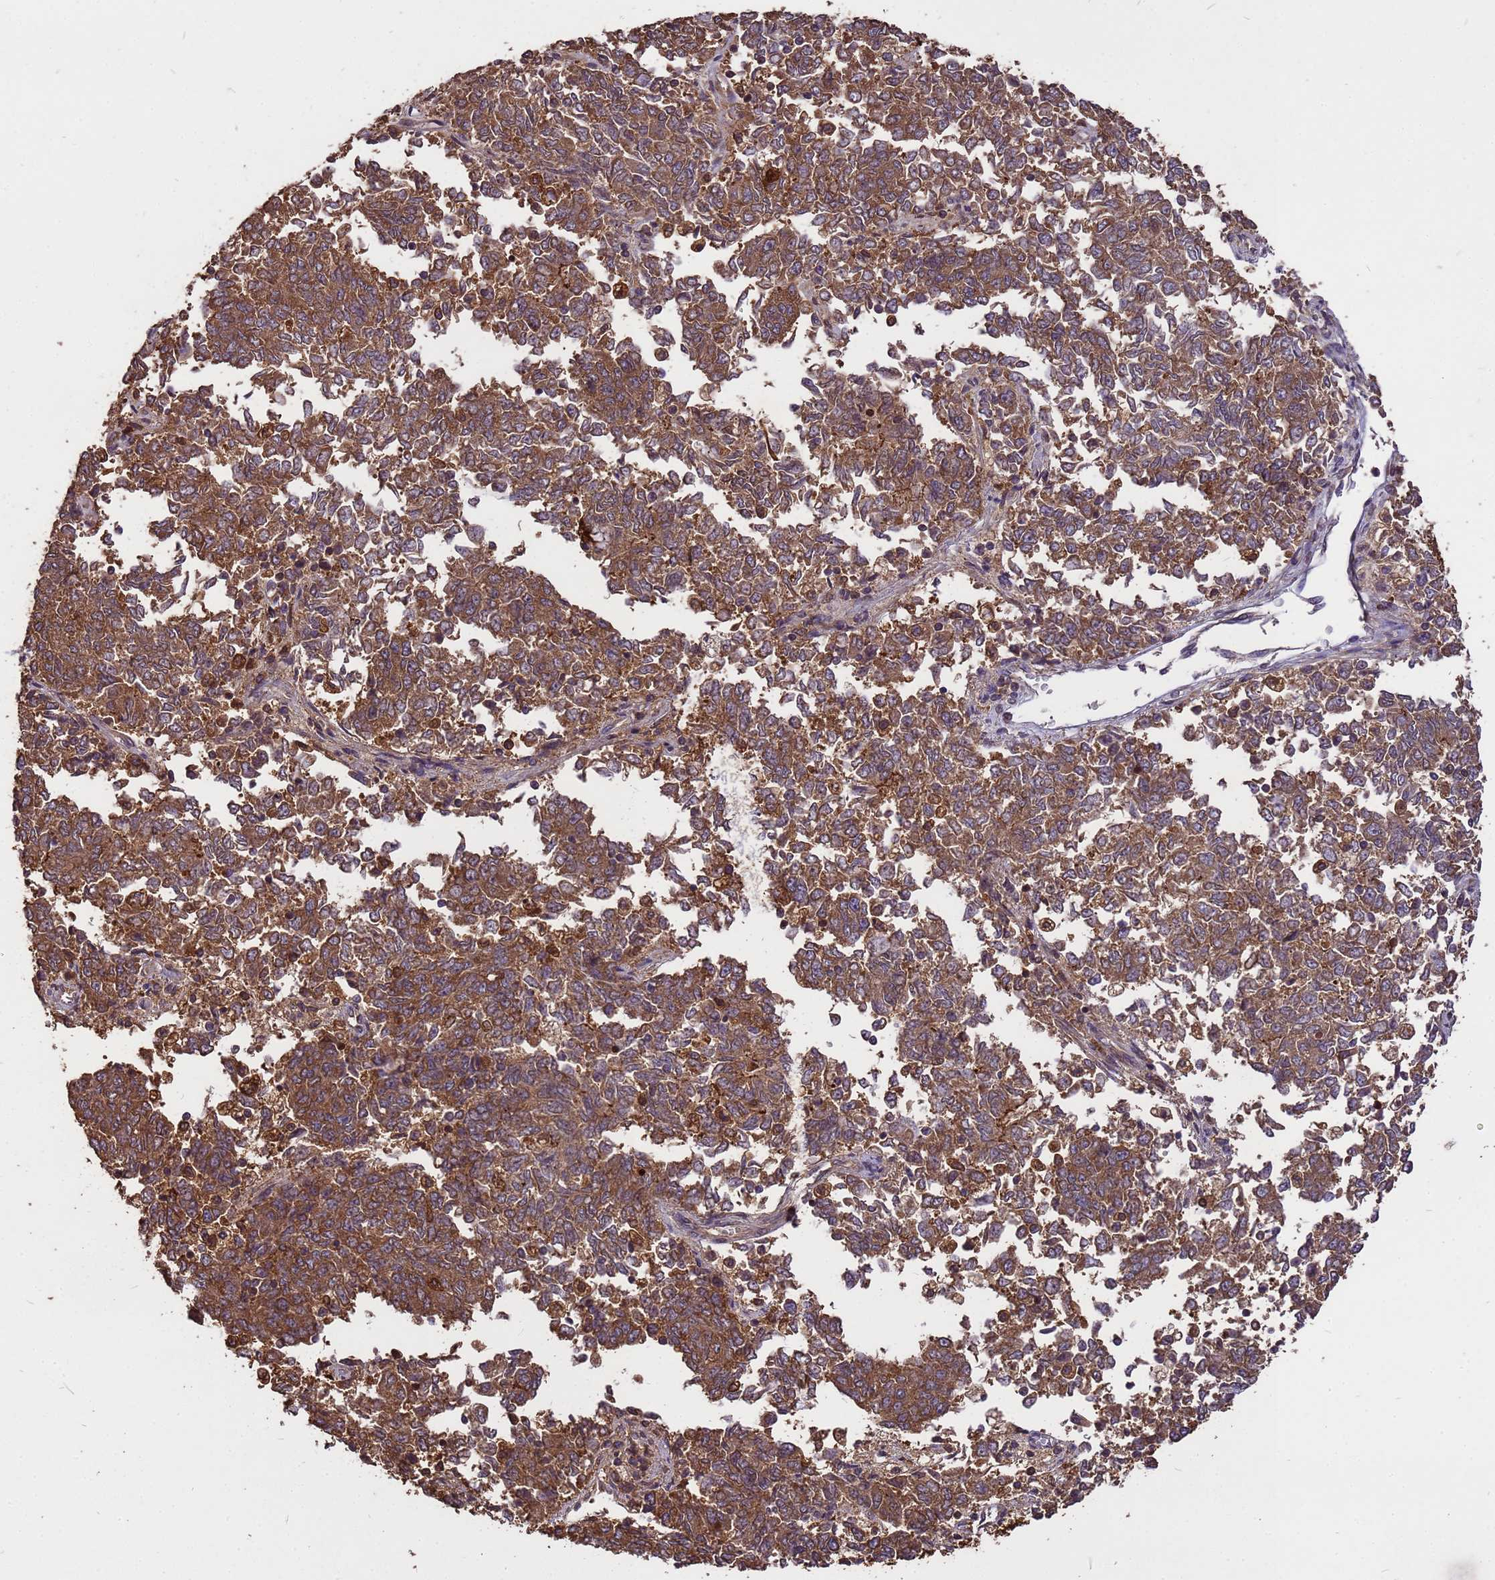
{"staining": {"intensity": "moderate", "quantity": ">75%", "location": "cytoplasmic/membranous"}, "tissue": "endometrial cancer", "cell_type": "Tumor cells", "image_type": "cancer", "snomed": [{"axis": "morphology", "description": "Adenocarcinoma, NOS"}, {"axis": "topography", "description": "Endometrium"}], "caption": "Immunohistochemistry of human endometrial cancer displays medium levels of moderate cytoplasmic/membranous staining in approximately >75% of tumor cells.", "gene": "ZNF618", "patient": {"sex": "female", "age": 80}}